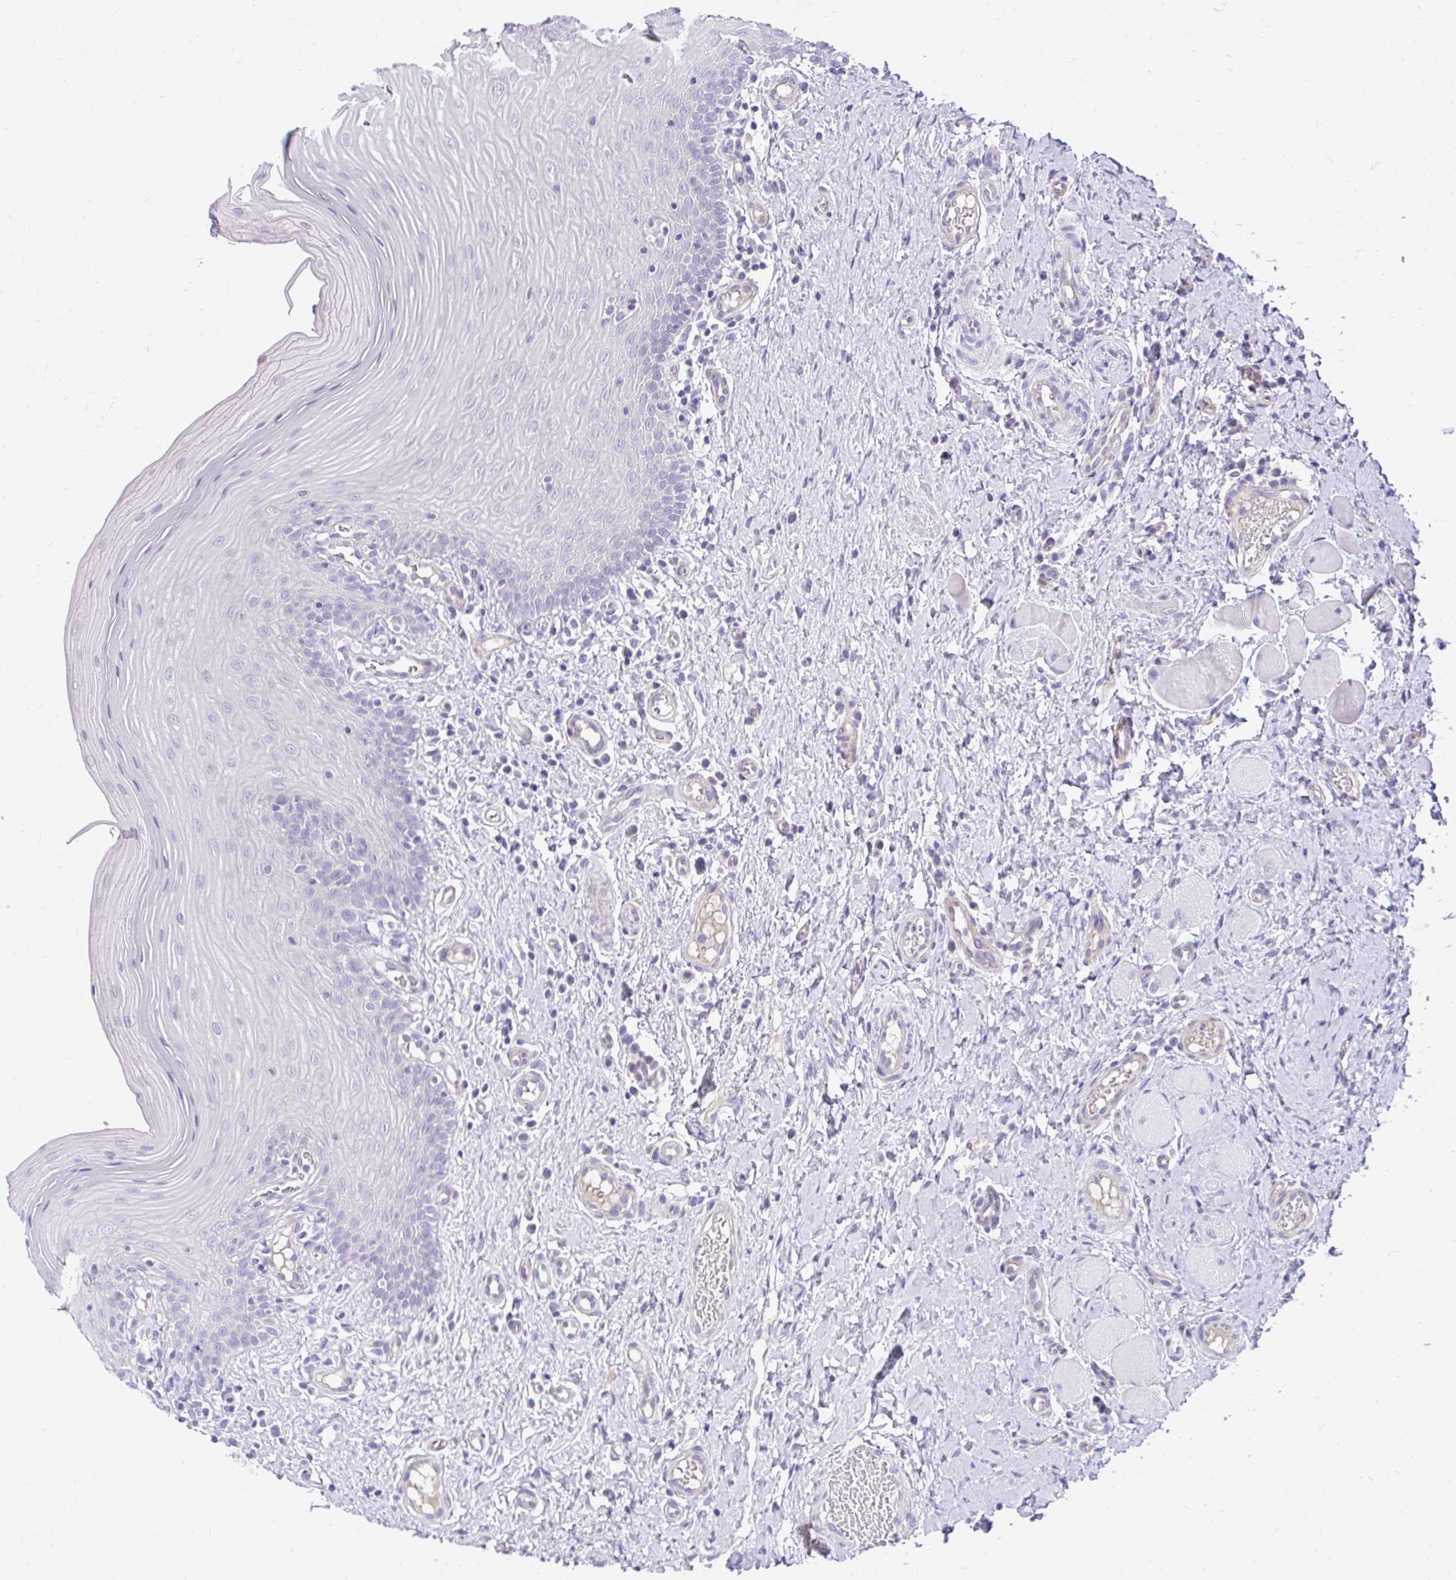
{"staining": {"intensity": "negative", "quantity": "none", "location": "none"}, "tissue": "oral mucosa", "cell_type": "Squamous epithelial cells", "image_type": "normal", "snomed": [{"axis": "morphology", "description": "Normal tissue, NOS"}, {"axis": "topography", "description": "Oral tissue"}, {"axis": "topography", "description": "Tounge, NOS"}], "caption": "There is no significant expression in squamous epithelial cells of oral mucosa. (DAB IHC, high magnification).", "gene": "LRRC36", "patient": {"sex": "female", "age": 58}}